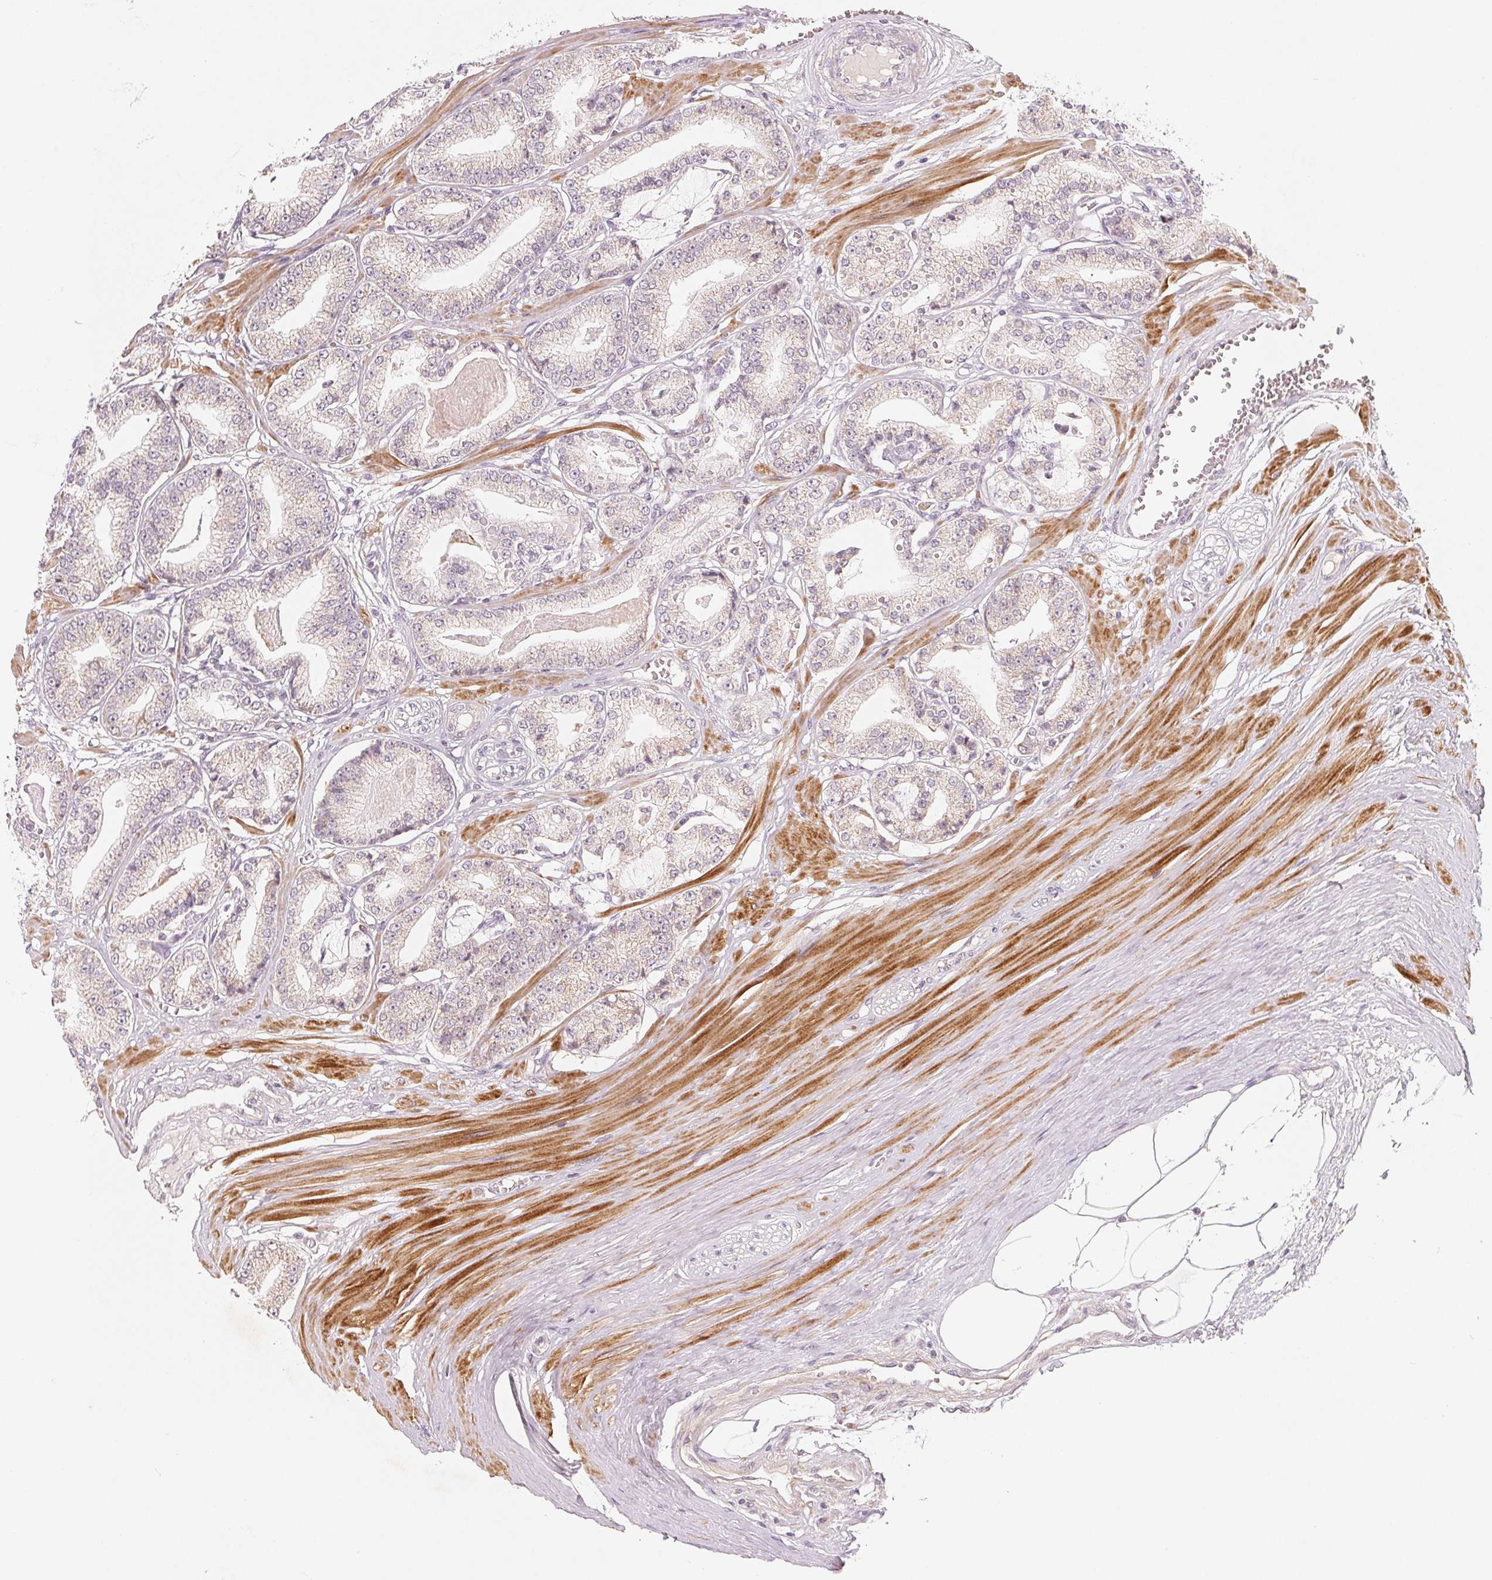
{"staining": {"intensity": "negative", "quantity": "none", "location": "none"}, "tissue": "prostate cancer", "cell_type": "Tumor cells", "image_type": "cancer", "snomed": [{"axis": "morphology", "description": "Adenocarcinoma, High grade"}, {"axis": "topography", "description": "Prostate"}], "caption": "Prostate cancer (adenocarcinoma (high-grade)) was stained to show a protein in brown. There is no significant expression in tumor cells. (DAB (3,3'-diaminobenzidine) IHC, high magnification).", "gene": "GHITM", "patient": {"sex": "male", "age": 71}}